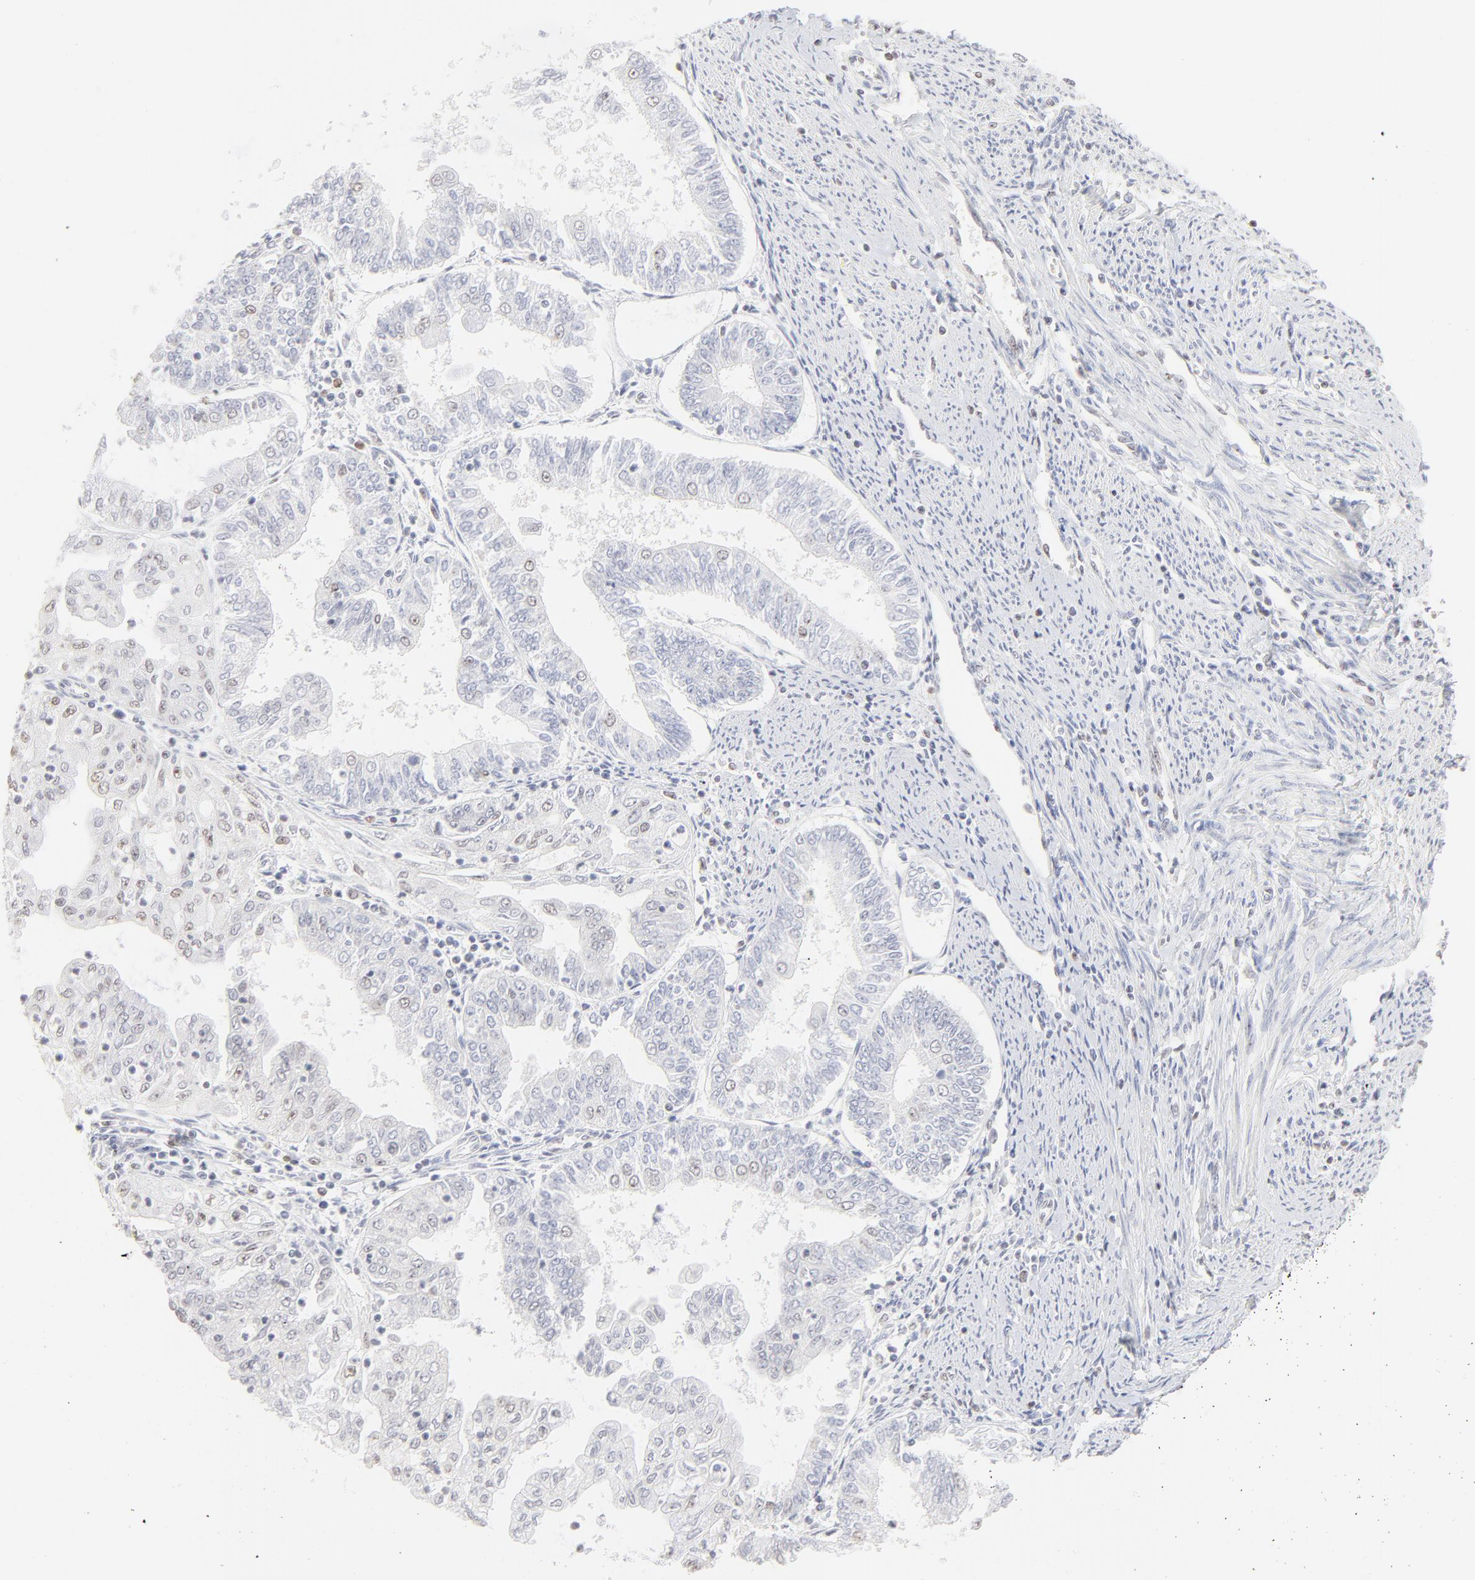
{"staining": {"intensity": "negative", "quantity": "none", "location": "none"}, "tissue": "endometrial cancer", "cell_type": "Tumor cells", "image_type": "cancer", "snomed": [{"axis": "morphology", "description": "Adenocarcinoma, NOS"}, {"axis": "topography", "description": "Endometrium"}], "caption": "Immunohistochemistry histopathology image of adenocarcinoma (endometrial) stained for a protein (brown), which reveals no staining in tumor cells.", "gene": "NFIL3", "patient": {"sex": "female", "age": 75}}